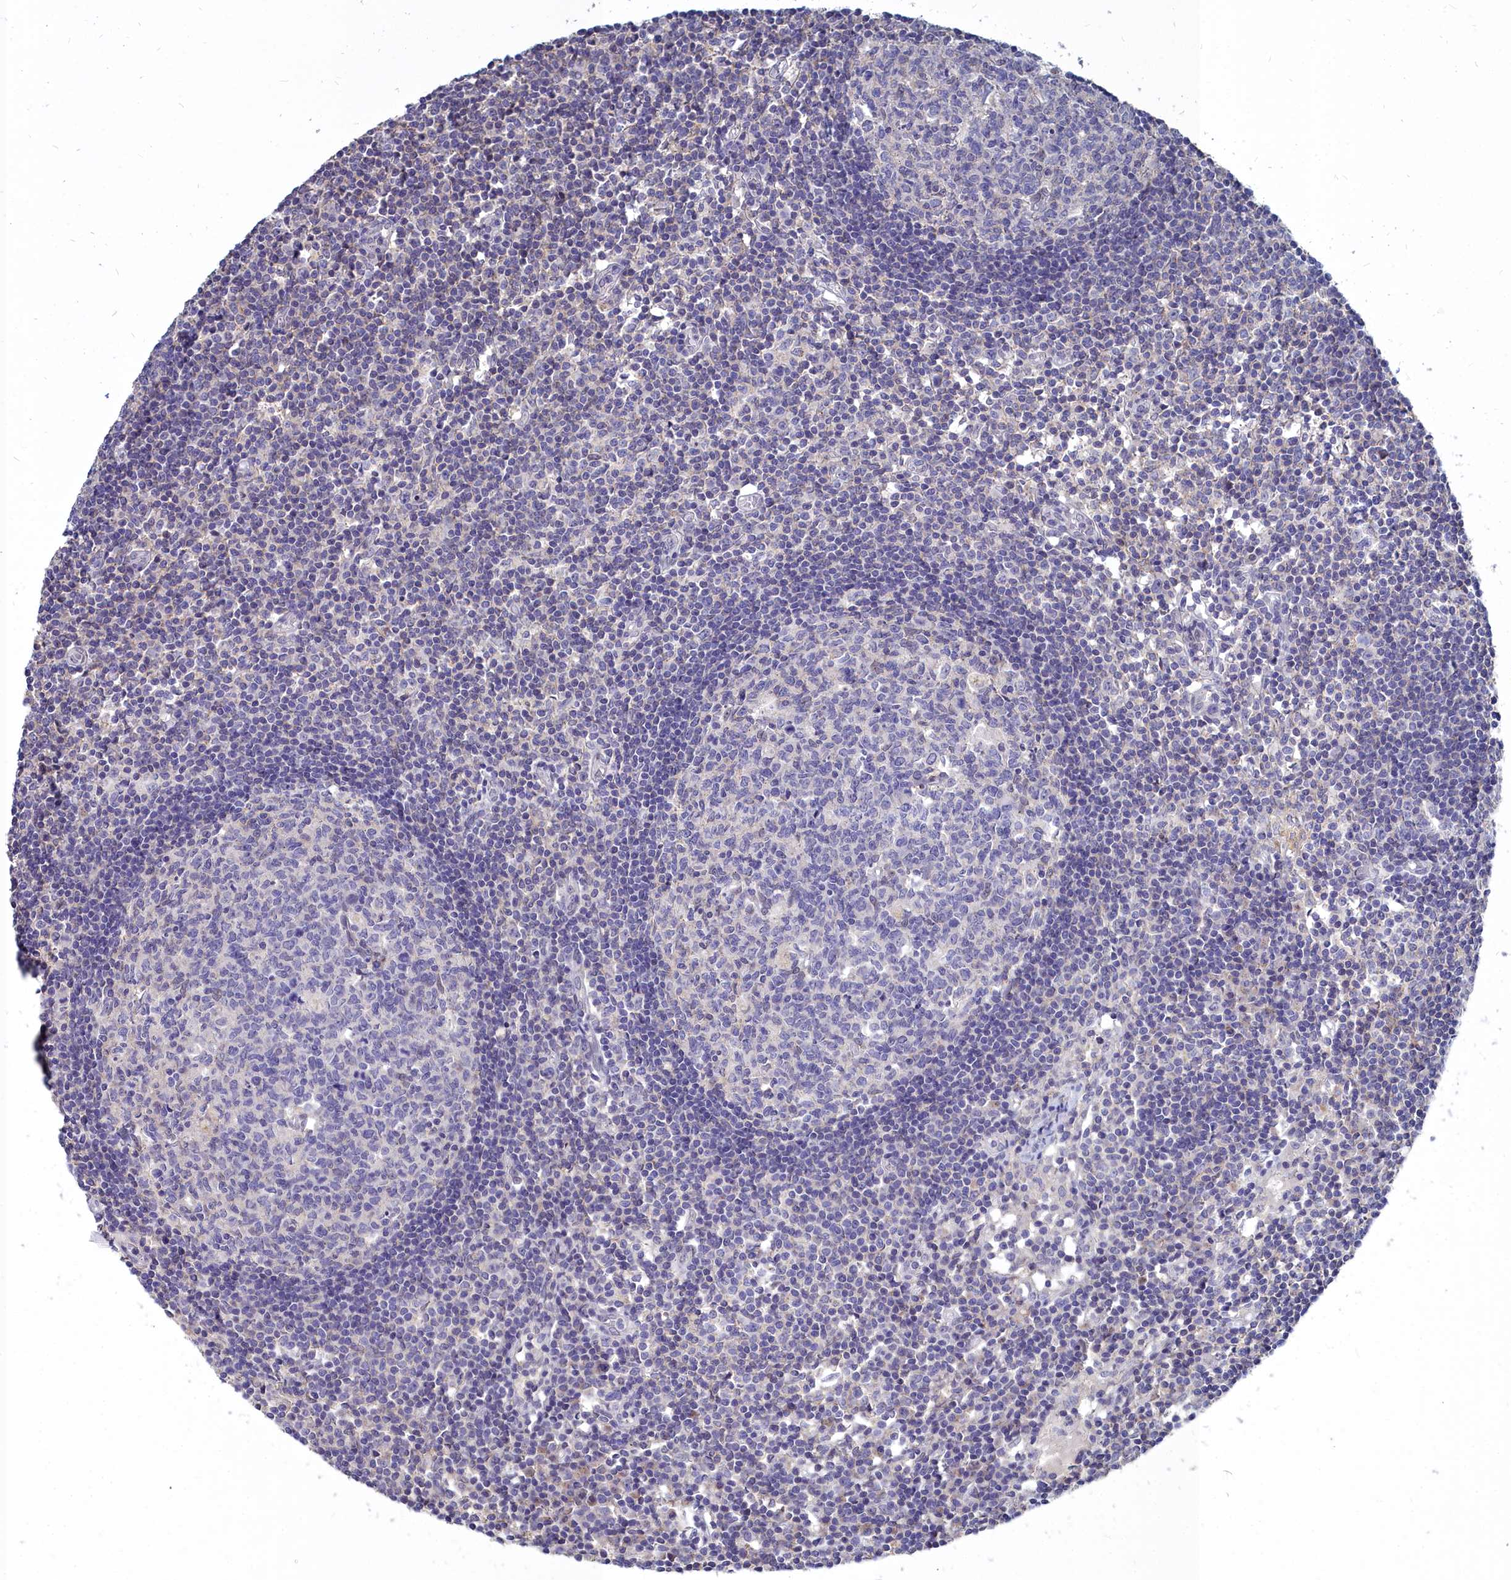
{"staining": {"intensity": "negative", "quantity": "none", "location": "none"}, "tissue": "lymph node", "cell_type": "Germinal center cells", "image_type": "normal", "snomed": [{"axis": "morphology", "description": "Normal tissue, NOS"}, {"axis": "topography", "description": "Lymph node"}], "caption": "Photomicrograph shows no protein expression in germinal center cells of normal lymph node.", "gene": "NOXA1", "patient": {"sex": "female", "age": 55}}